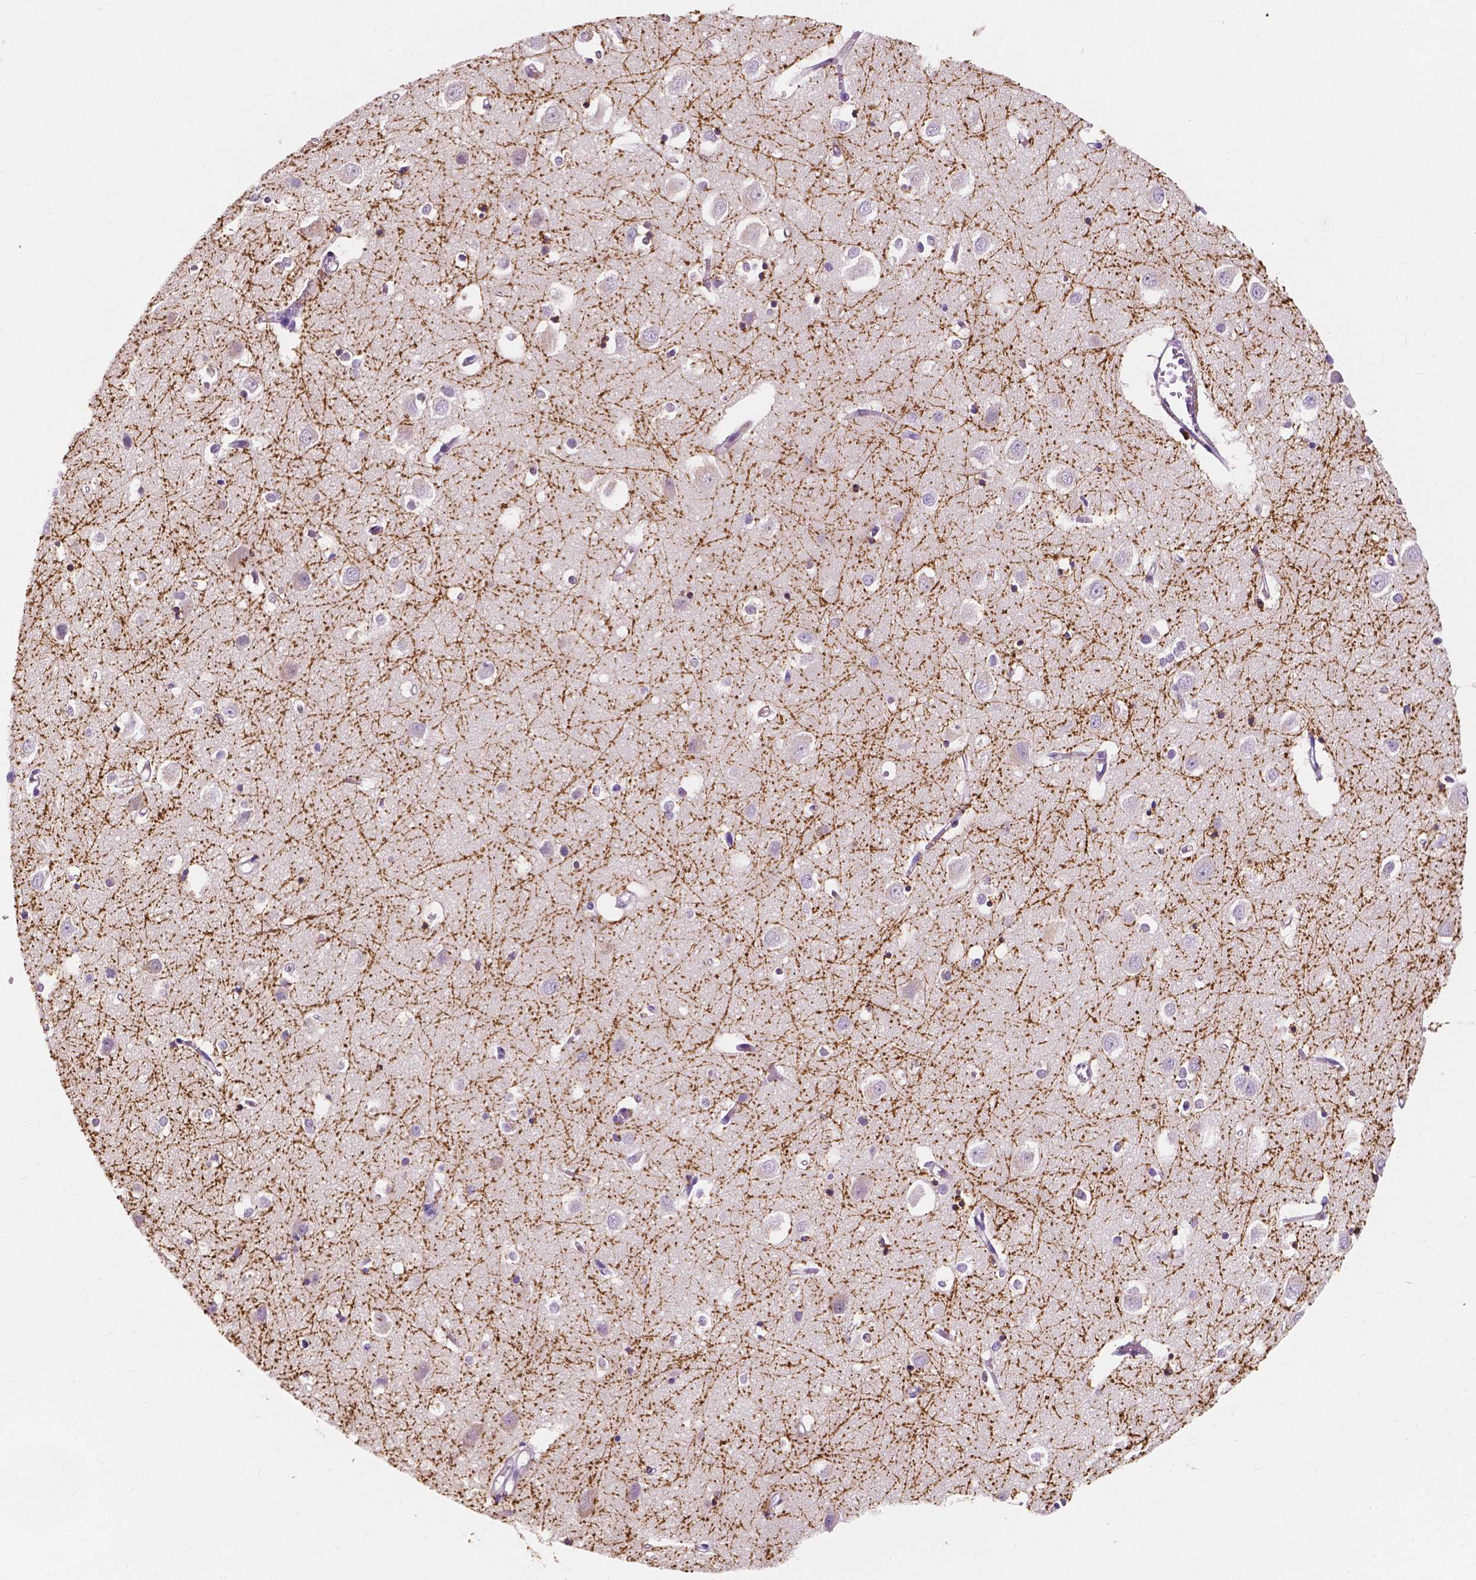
{"staining": {"intensity": "negative", "quantity": "none", "location": "none"}, "tissue": "cerebral cortex", "cell_type": "Endothelial cells", "image_type": "normal", "snomed": [{"axis": "morphology", "description": "Normal tissue, NOS"}, {"axis": "topography", "description": "Cerebral cortex"}], "caption": "Immunohistochemistry (IHC) image of unremarkable human cerebral cortex stained for a protein (brown), which shows no expression in endothelial cells. Nuclei are stained in blue.", "gene": "SIRT2", "patient": {"sex": "male", "age": 70}}